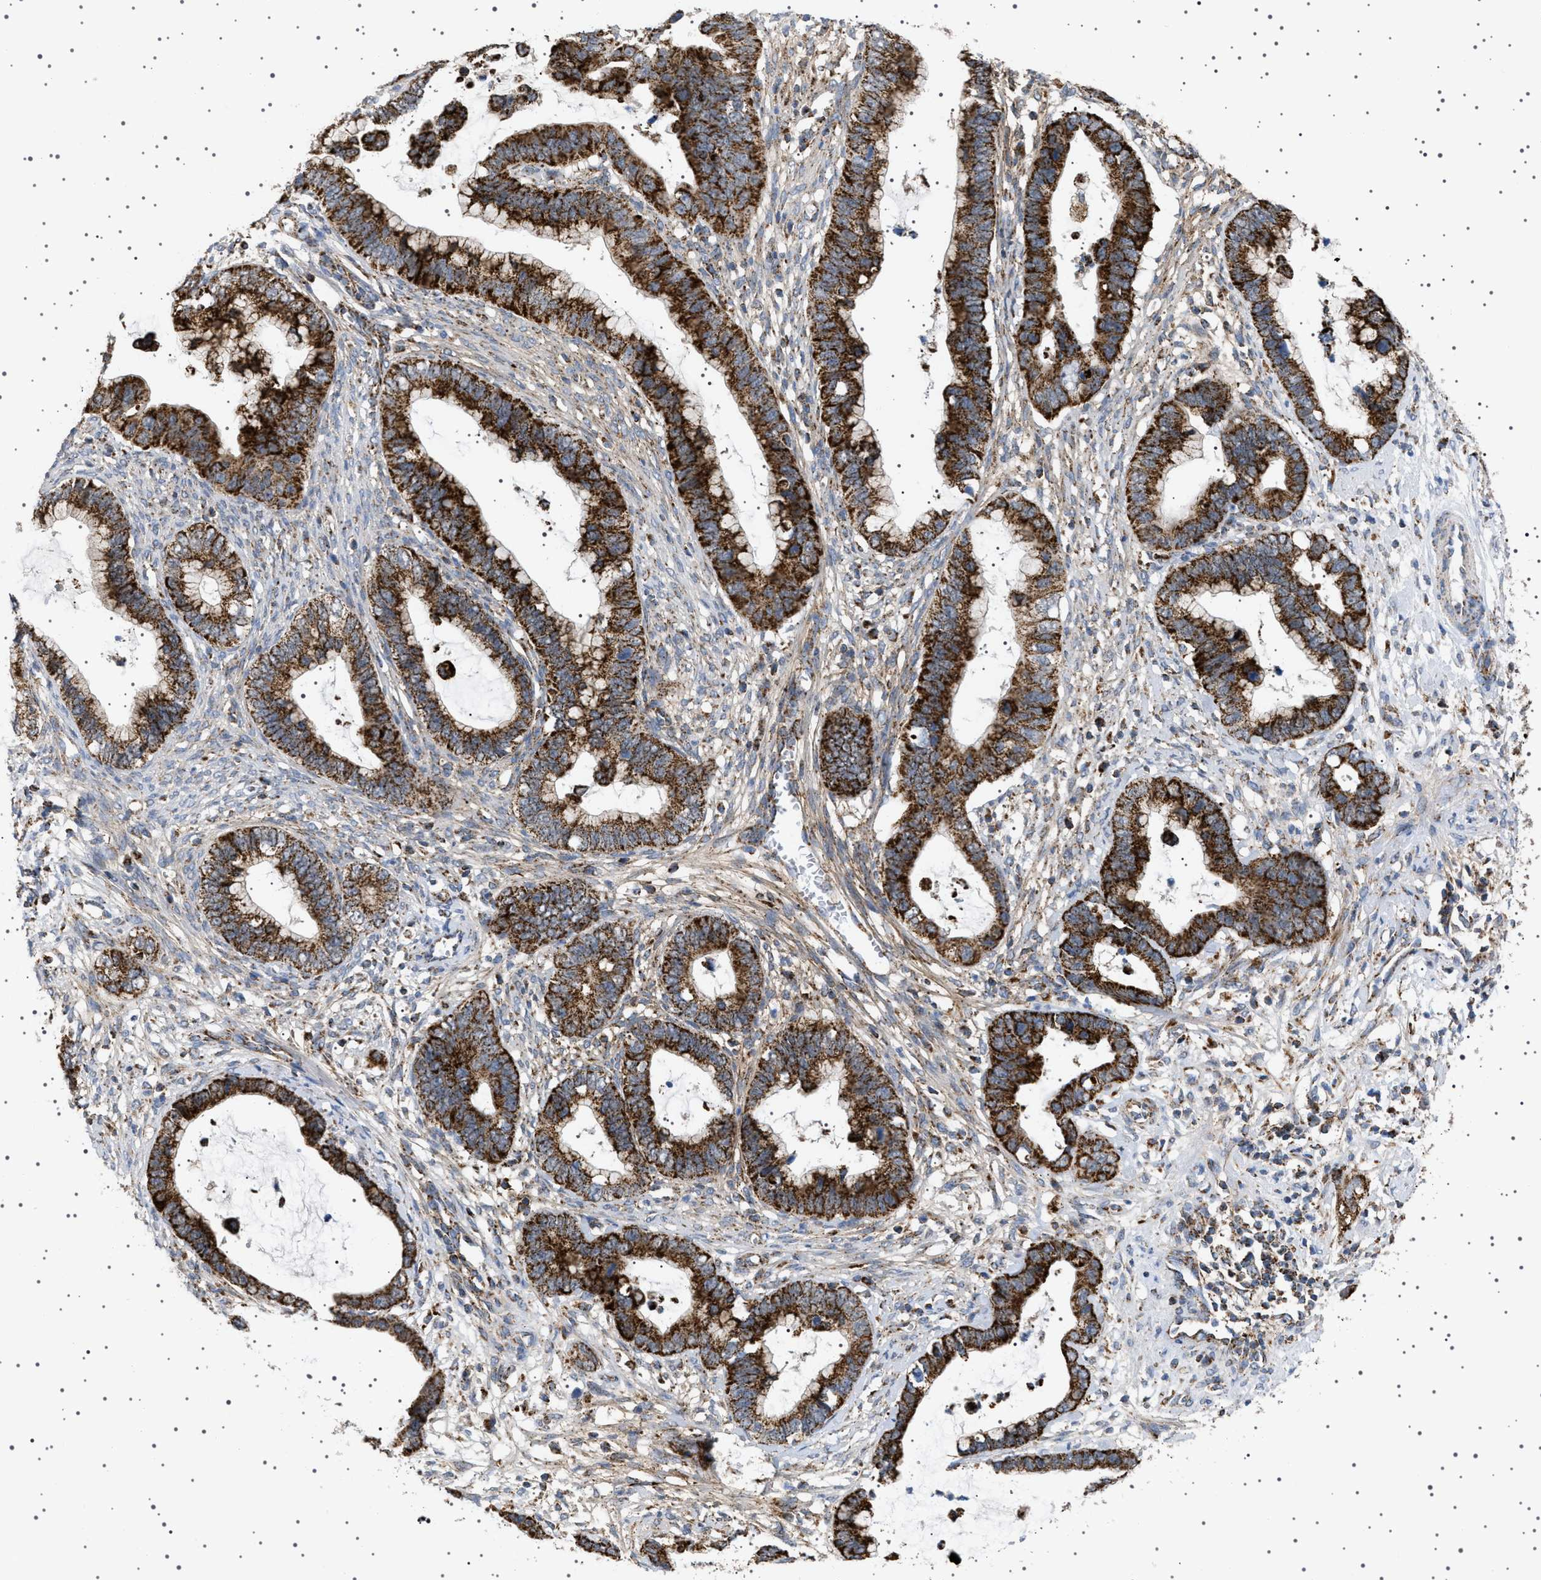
{"staining": {"intensity": "strong", "quantity": ">75%", "location": "cytoplasmic/membranous"}, "tissue": "cervical cancer", "cell_type": "Tumor cells", "image_type": "cancer", "snomed": [{"axis": "morphology", "description": "Adenocarcinoma, NOS"}, {"axis": "topography", "description": "Cervix"}], "caption": "Immunohistochemistry (IHC) of cervical cancer (adenocarcinoma) demonstrates high levels of strong cytoplasmic/membranous positivity in about >75% of tumor cells.", "gene": "UBXN8", "patient": {"sex": "female", "age": 44}}